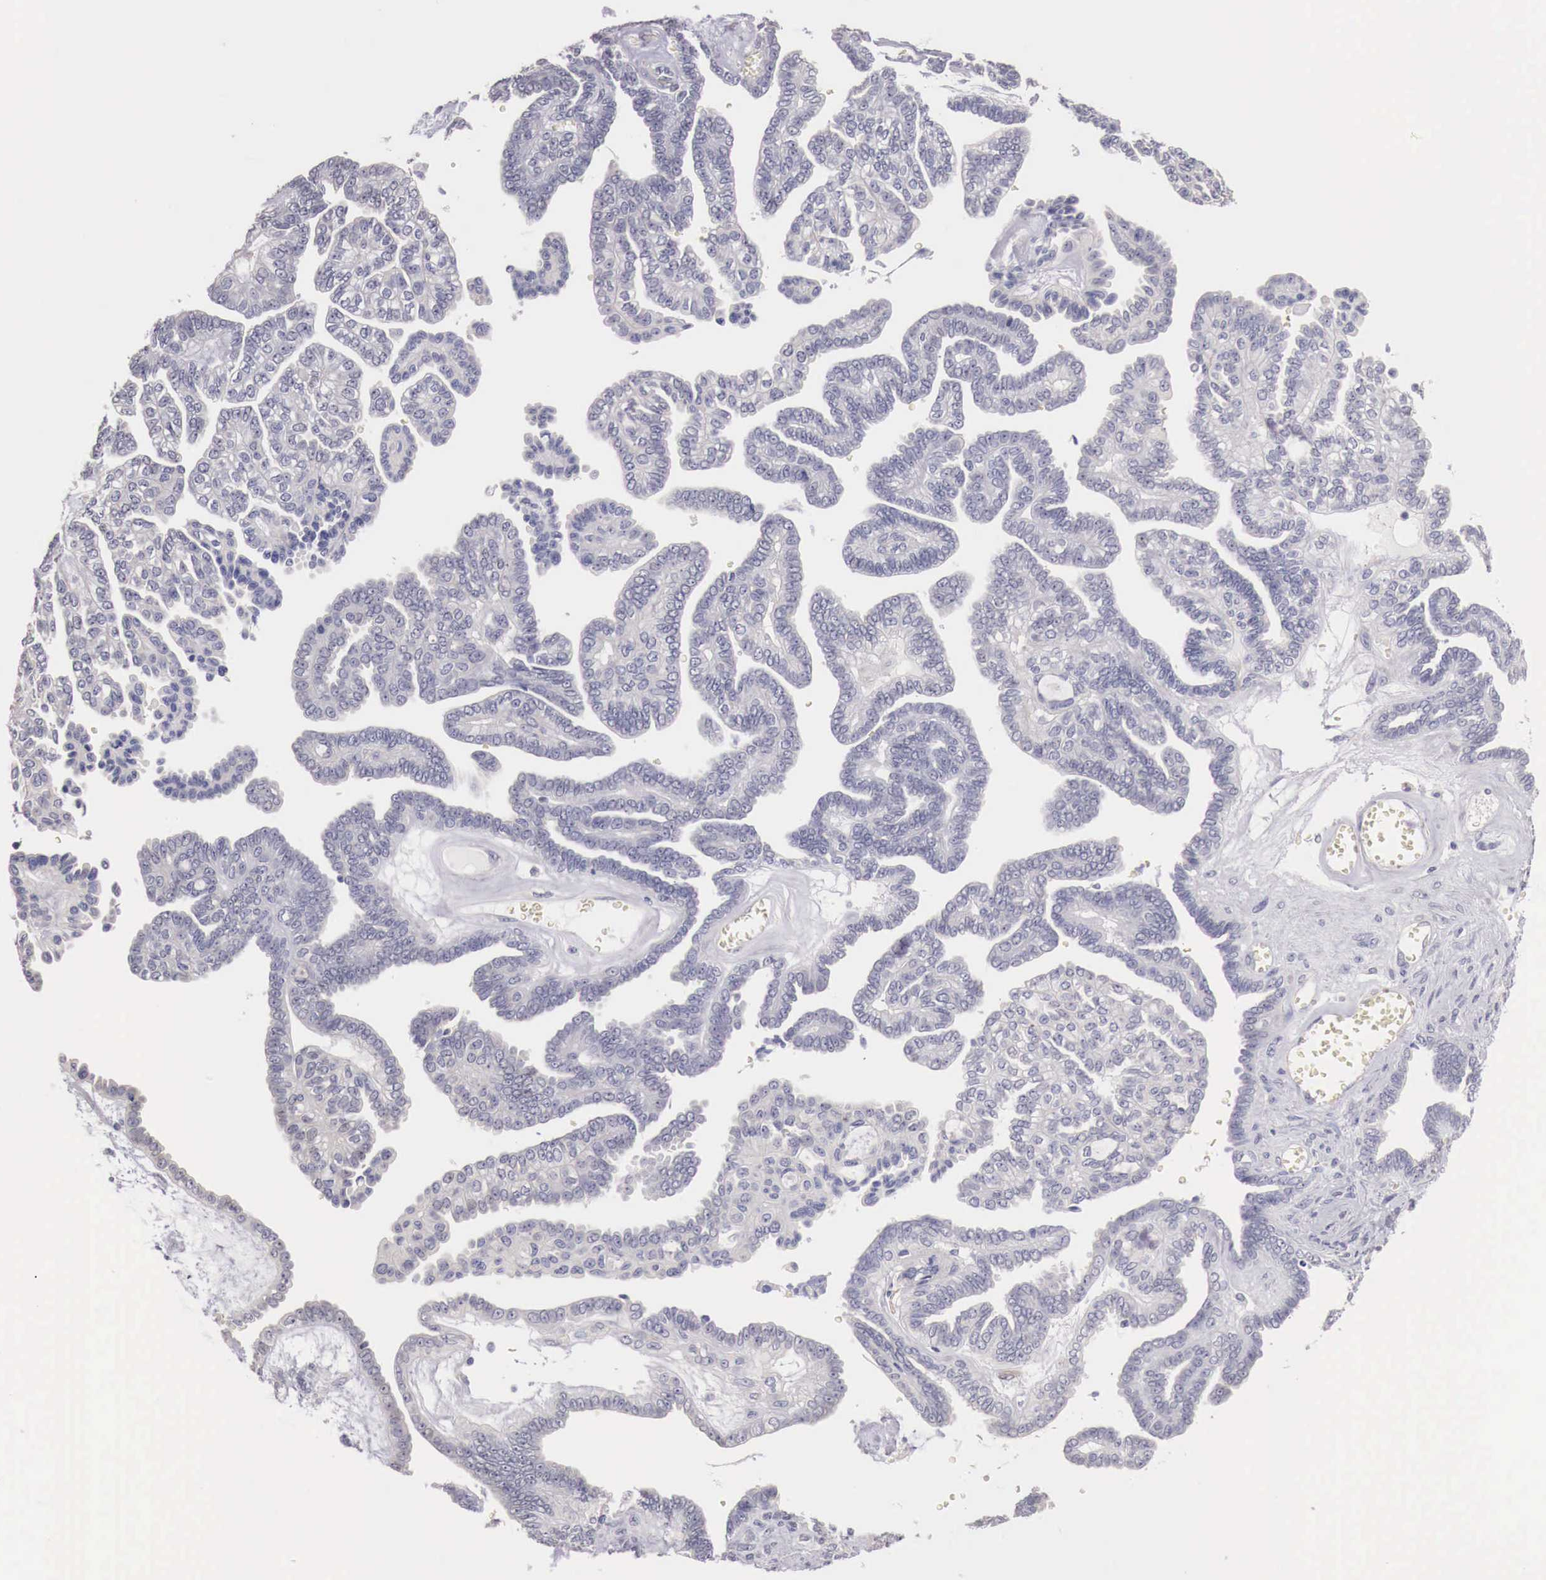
{"staining": {"intensity": "negative", "quantity": "none", "location": "none"}, "tissue": "ovarian cancer", "cell_type": "Tumor cells", "image_type": "cancer", "snomed": [{"axis": "morphology", "description": "Cystadenocarcinoma, serous, NOS"}, {"axis": "topography", "description": "Ovary"}], "caption": "IHC of ovarian serous cystadenocarcinoma demonstrates no expression in tumor cells.", "gene": "ENOX2", "patient": {"sex": "female", "age": 71}}